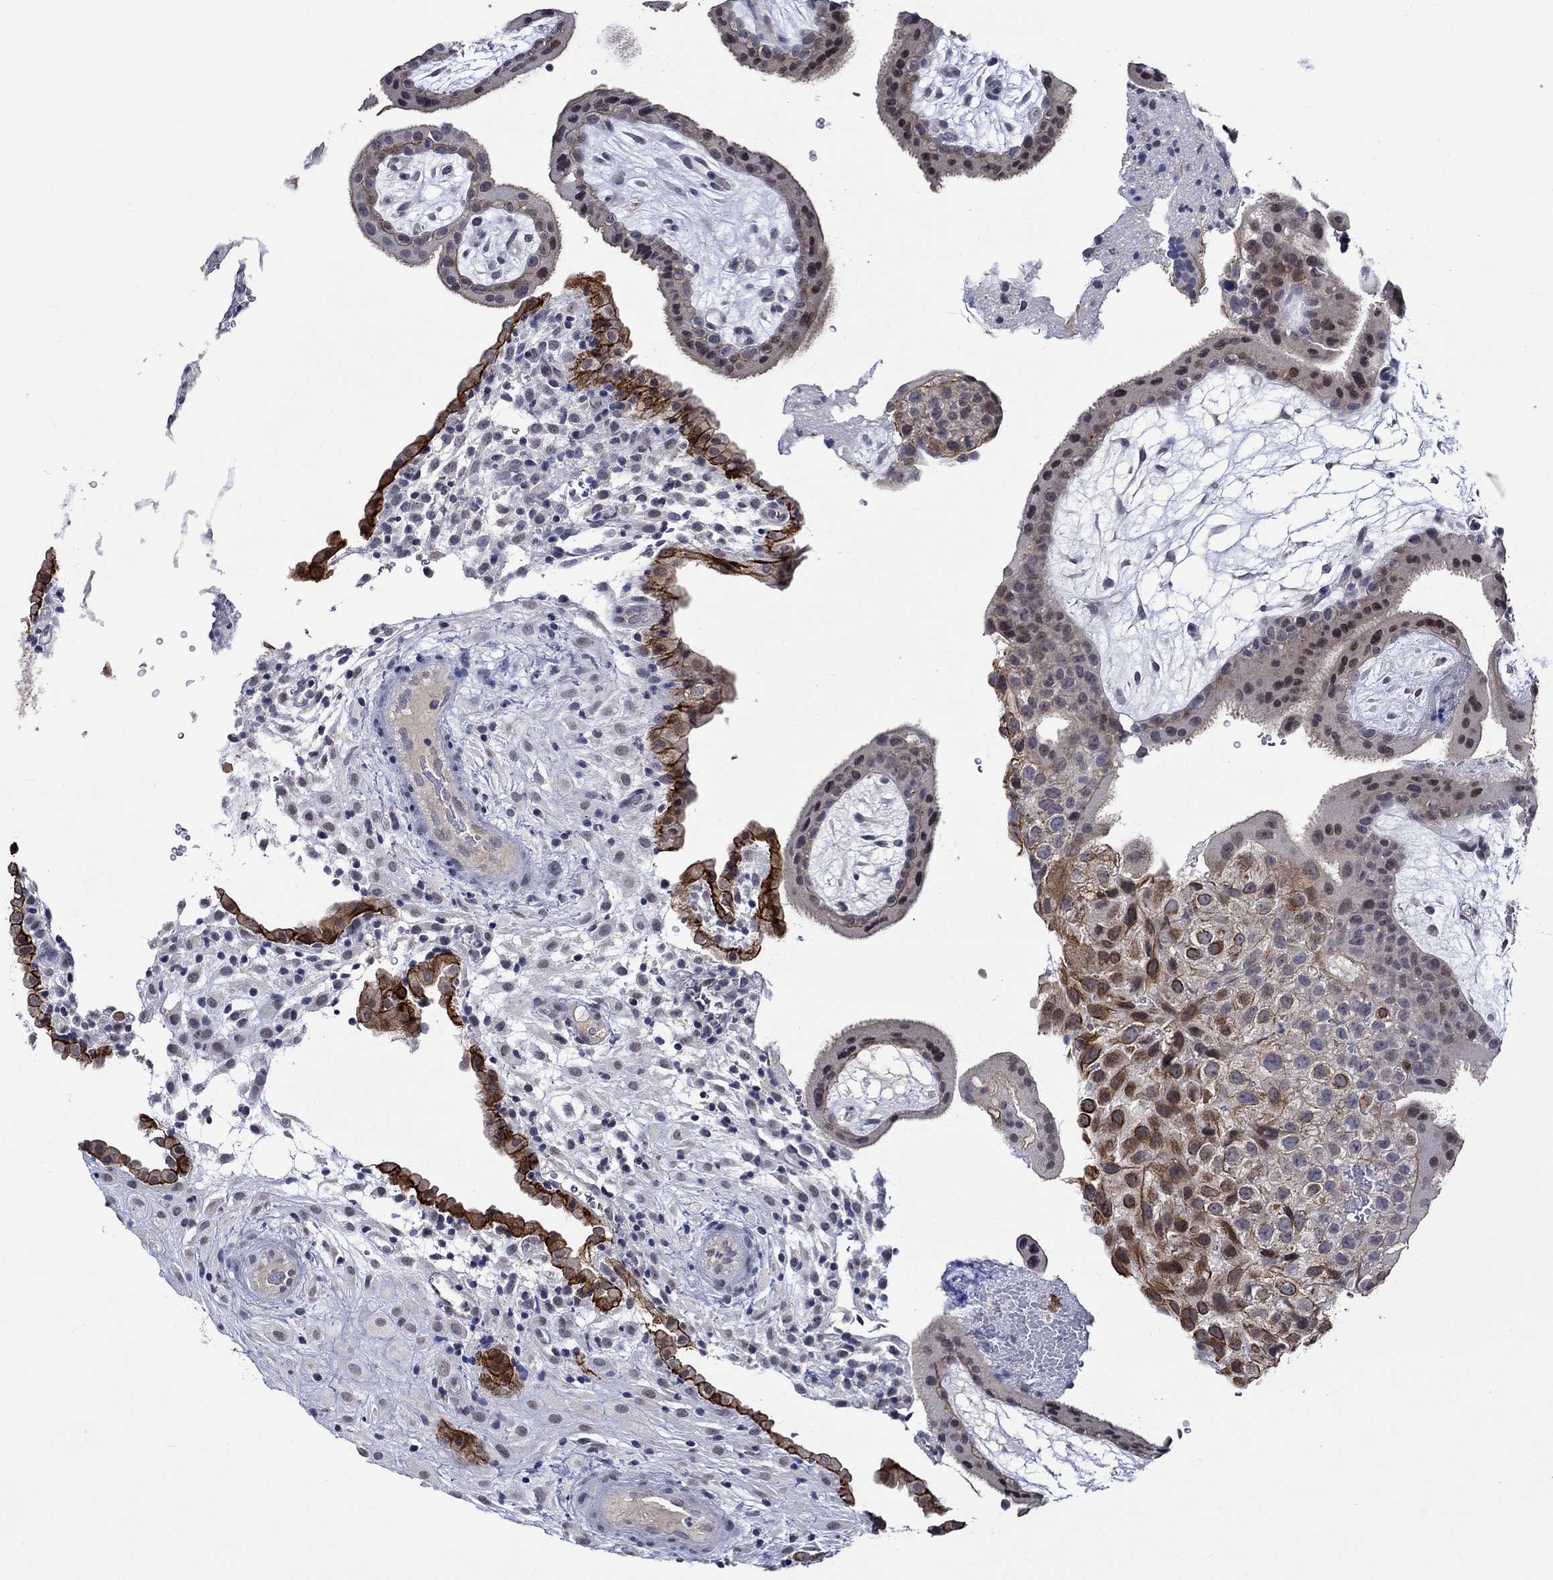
{"staining": {"intensity": "negative", "quantity": "none", "location": "none"}, "tissue": "placenta", "cell_type": "Decidual cells", "image_type": "normal", "snomed": [{"axis": "morphology", "description": "Normal tissue, NOS"}, {"axis": "topography", "description": "Placenta"}], "caption": "A high-resolution photomicrograph shows IHC staining of normal placenta, which shows no significant expression in decidual cells.", "gene": "DDX3Y", "patient": {"sex": "female", "age": 19}}